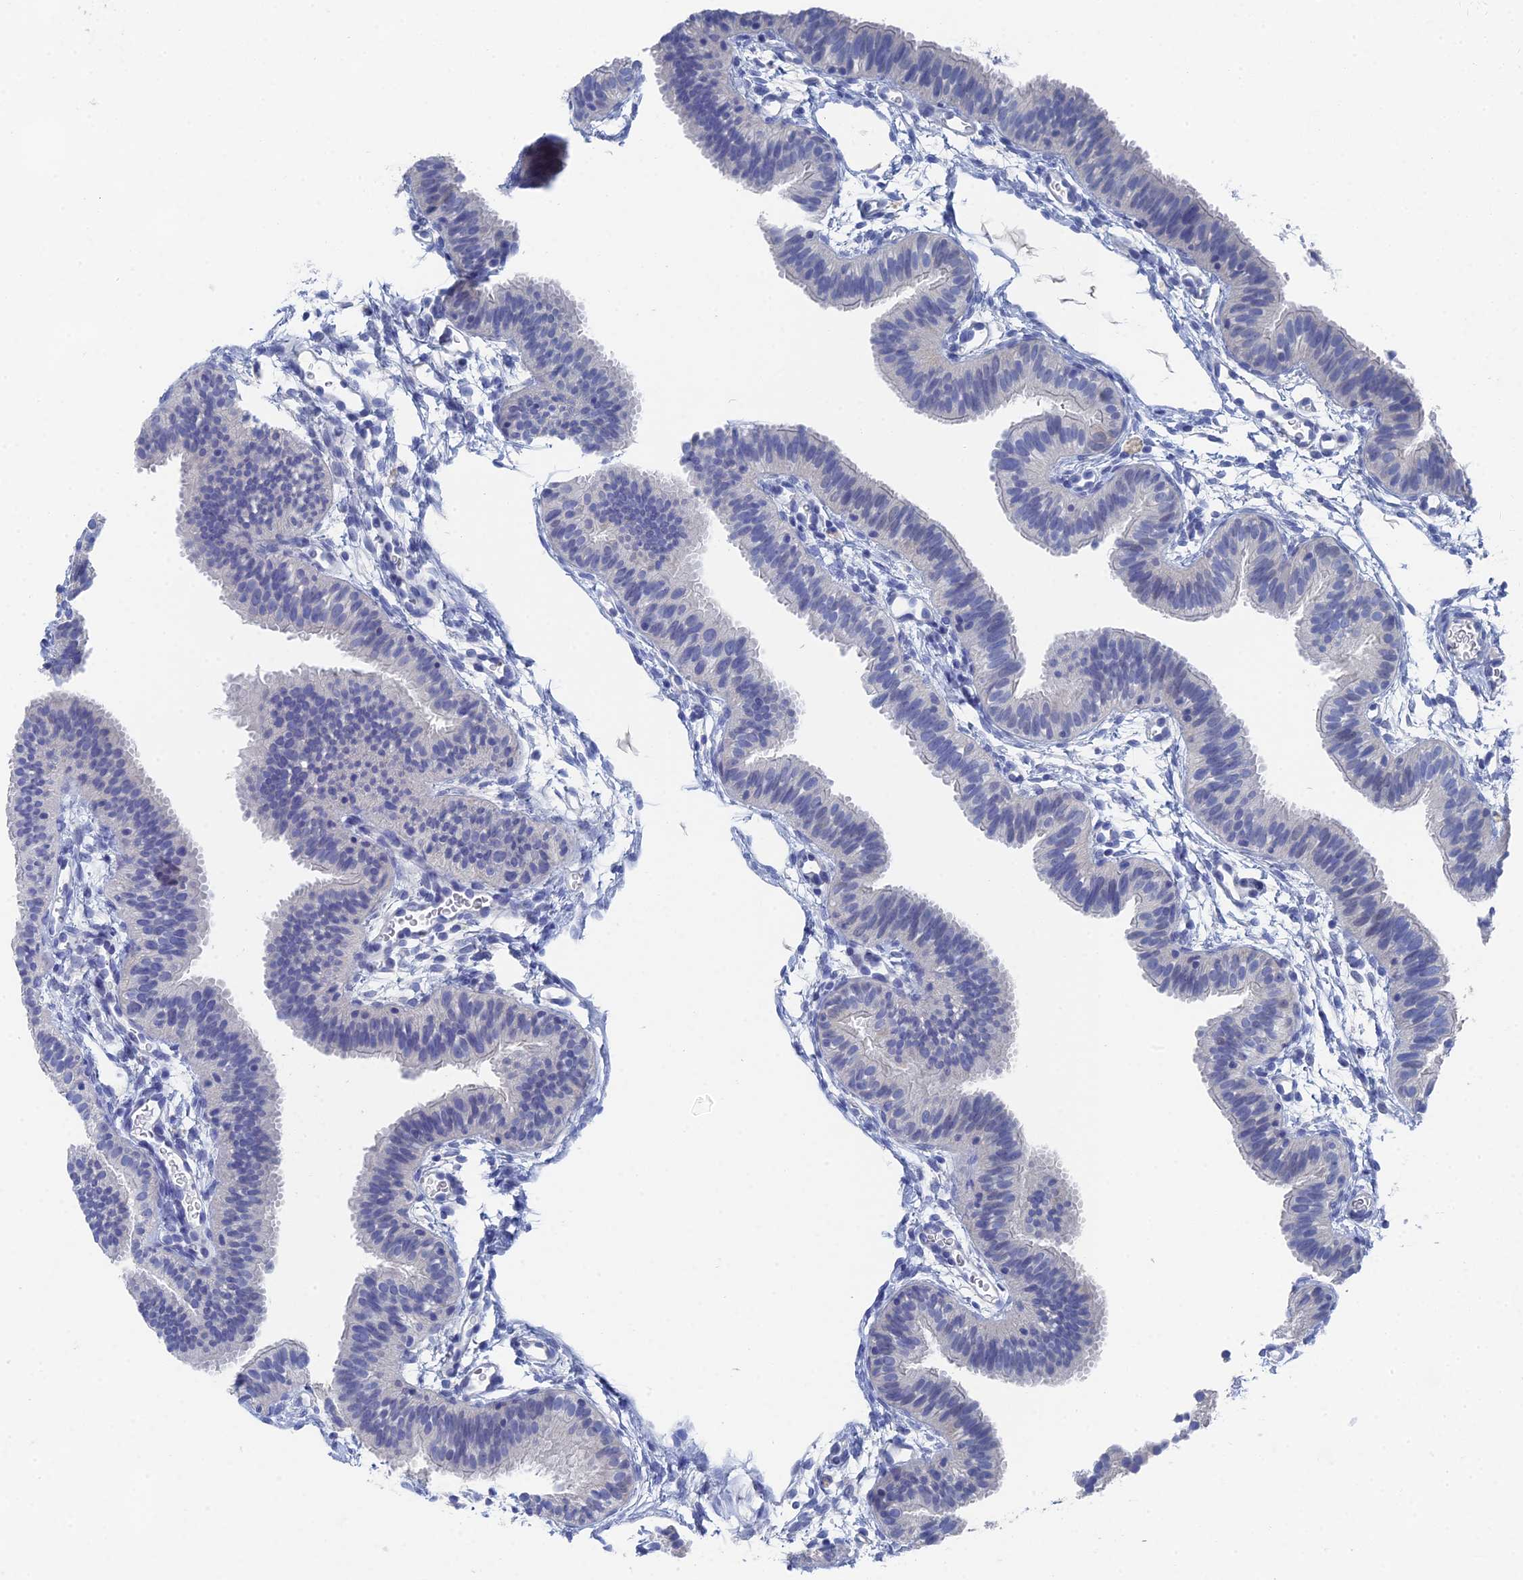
{"staining": {"intensity": "negative", "quantity": "none", "location": "none"}, "tissue": "fallopian tube", "cell_type": "Glandular cells", "image_type": "normal", "snomed": [{"axis": "morphology", "description": "Normal tissue, NOS"}, {"axis": "topography", "description": "Fallopian tube"}], "caption": "This is an immunohistochemistry photomicrograph of benign fallopian tube. There is no expression in glandular cells.", "gene": "GFAP", "patient": {"sex": "female", "age": 35}}